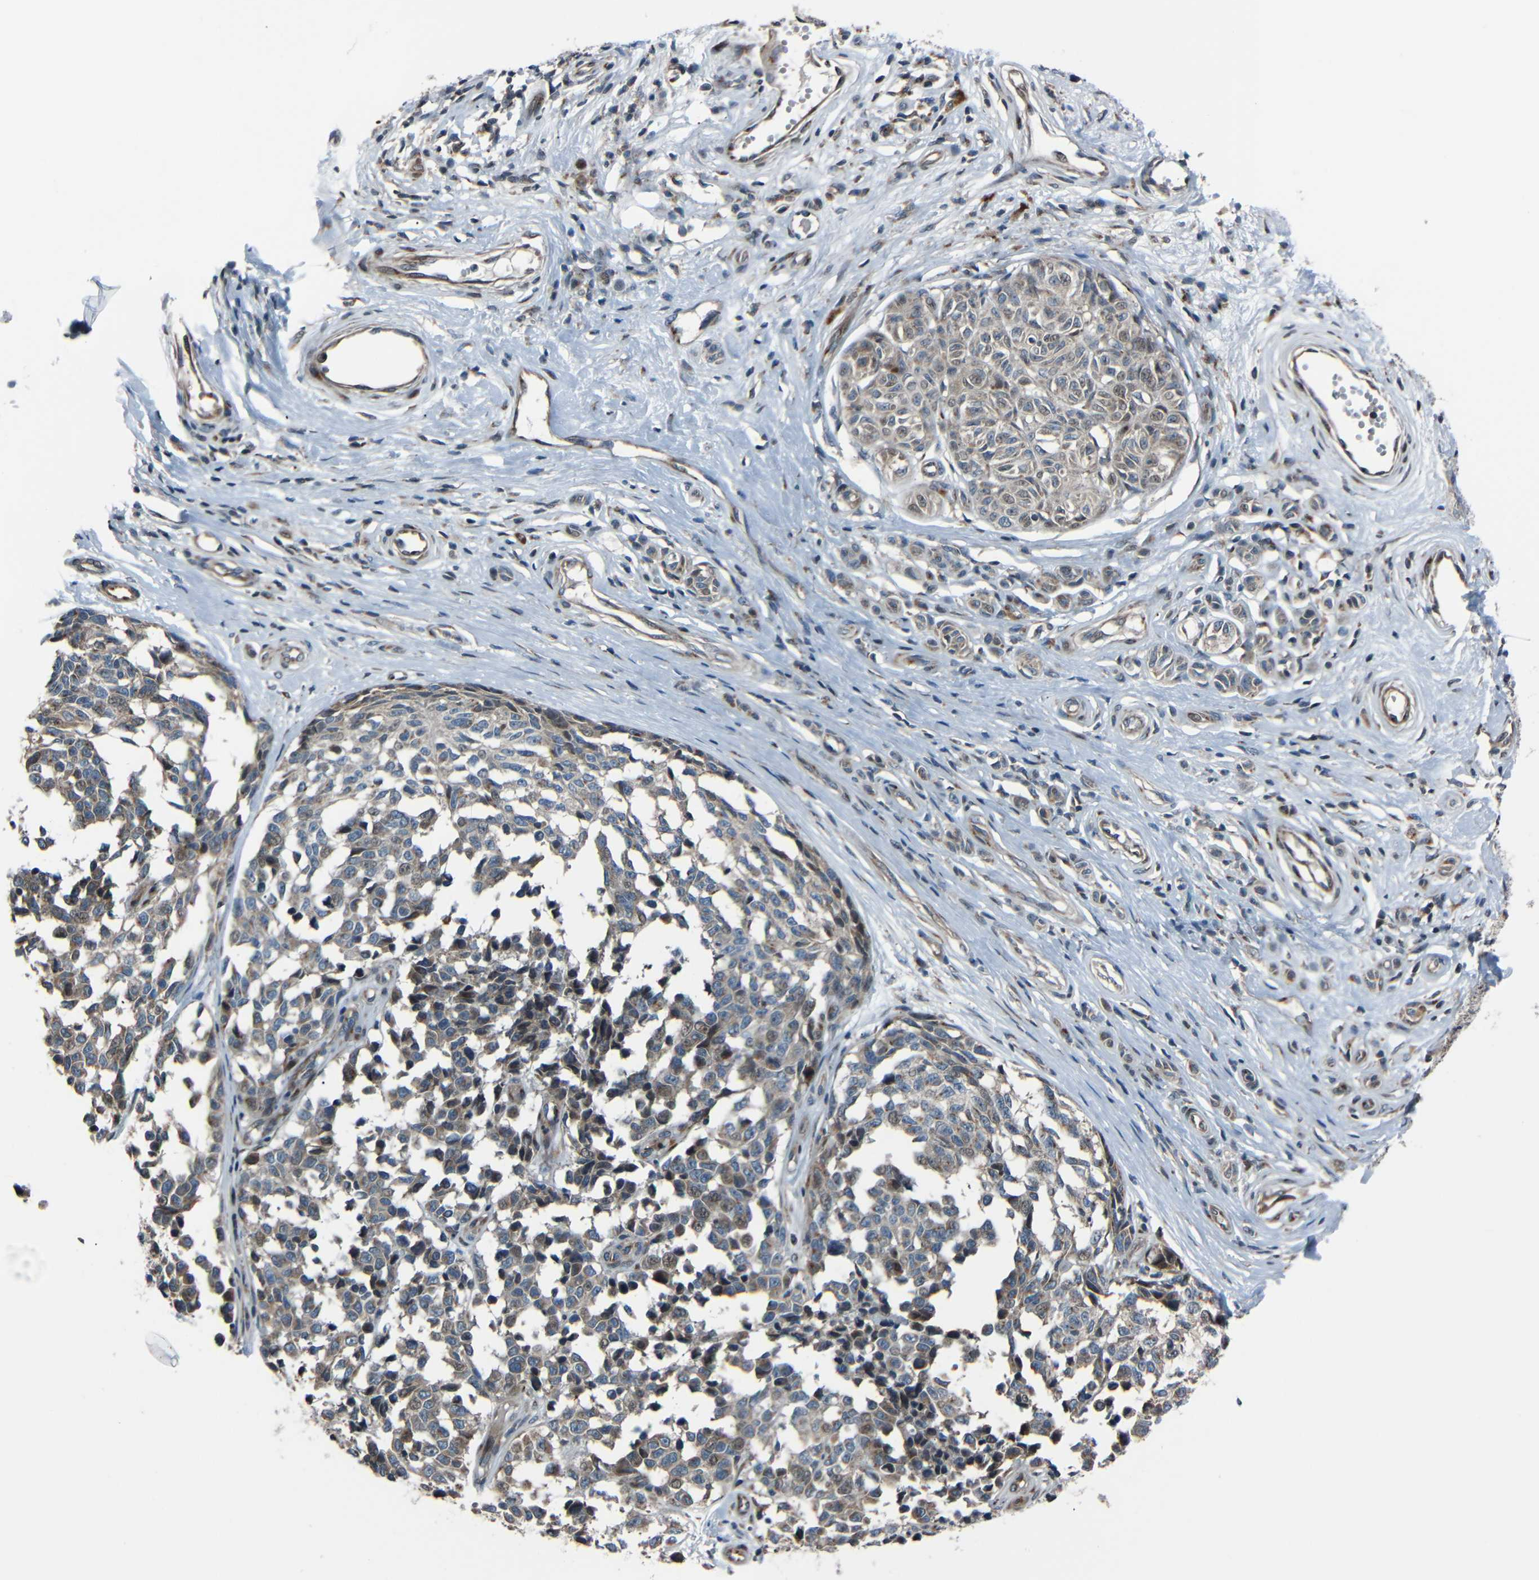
{"staining": {"intensity": "weak", "quantity": ">75%", "location": "cytoplasmic/membranous,nuclear"}, "tissue": "melanoma", "cell_type": "Tumor cells", "image_type": "cancer", "snomed": [{"axis": "morphology", "description": "Malignant melanoma, NOS"}, {"axis": "topography", "description": "Skin"}], "caption": "A photomicrograph of melanoma stained for a protein reveals weak cytoplasmic/membranous and nuclear brown staining in tumor cells.", "gene": "AKAP9", "patient": {"sex": "female", "age": 64}}